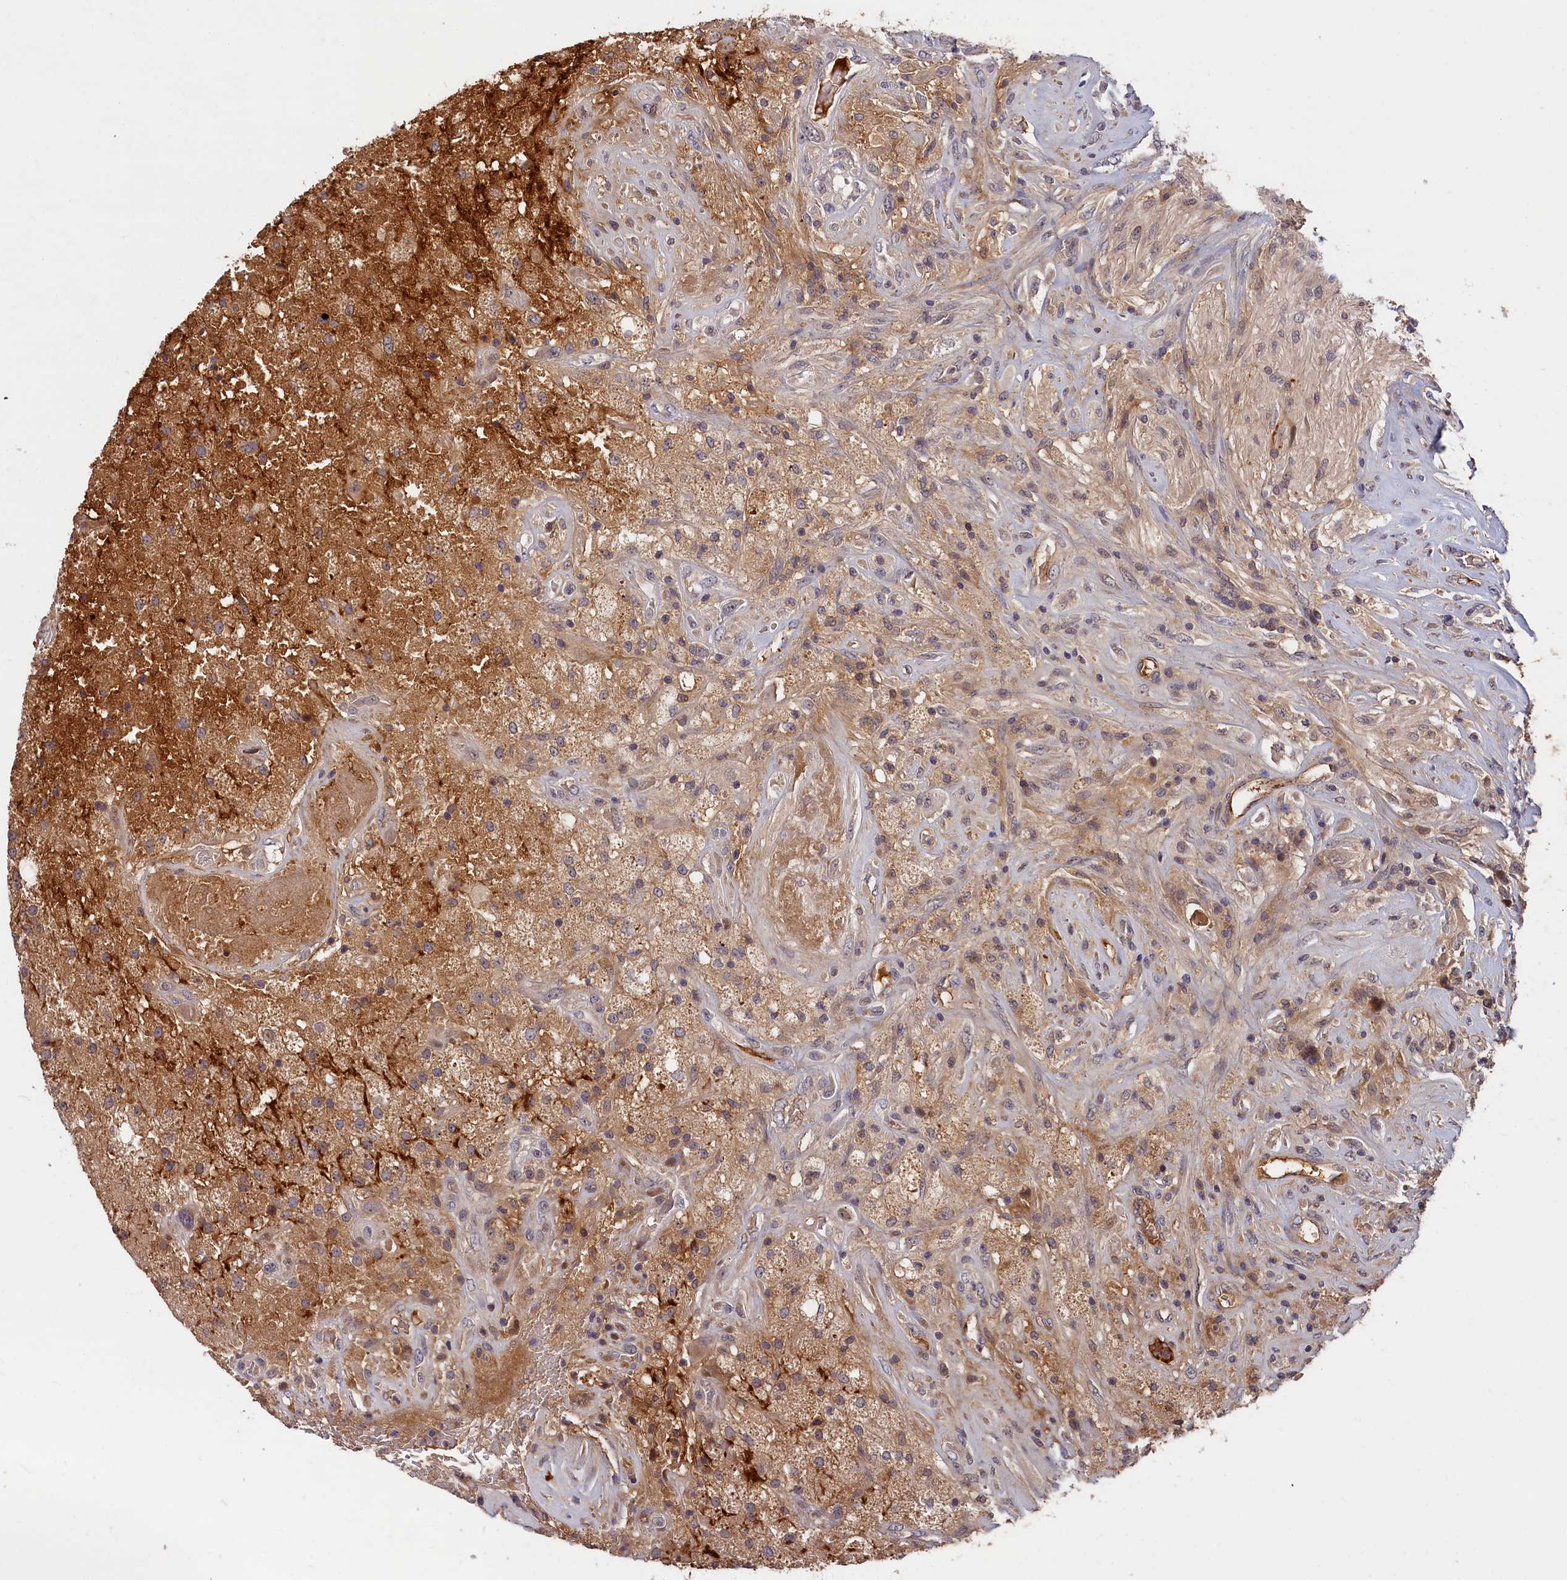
{"staining": {"intensity": "weak", "quantity": "<25%", "location": "cytoplasmic/membranous"}, "tissue": "glioma", "cell_type": "Tumor cells", "image_type": "cancer", "snomed": [{"axis": "morphology", "description": "Glioma, malignant, High grade"}, {"axis": "topography", "description": "Brain"}], "caption": "There is no significant positivity in tumor cells of glioma.", "gene": "ITIH1", "patient": {"sex": "male", "age": 56}}